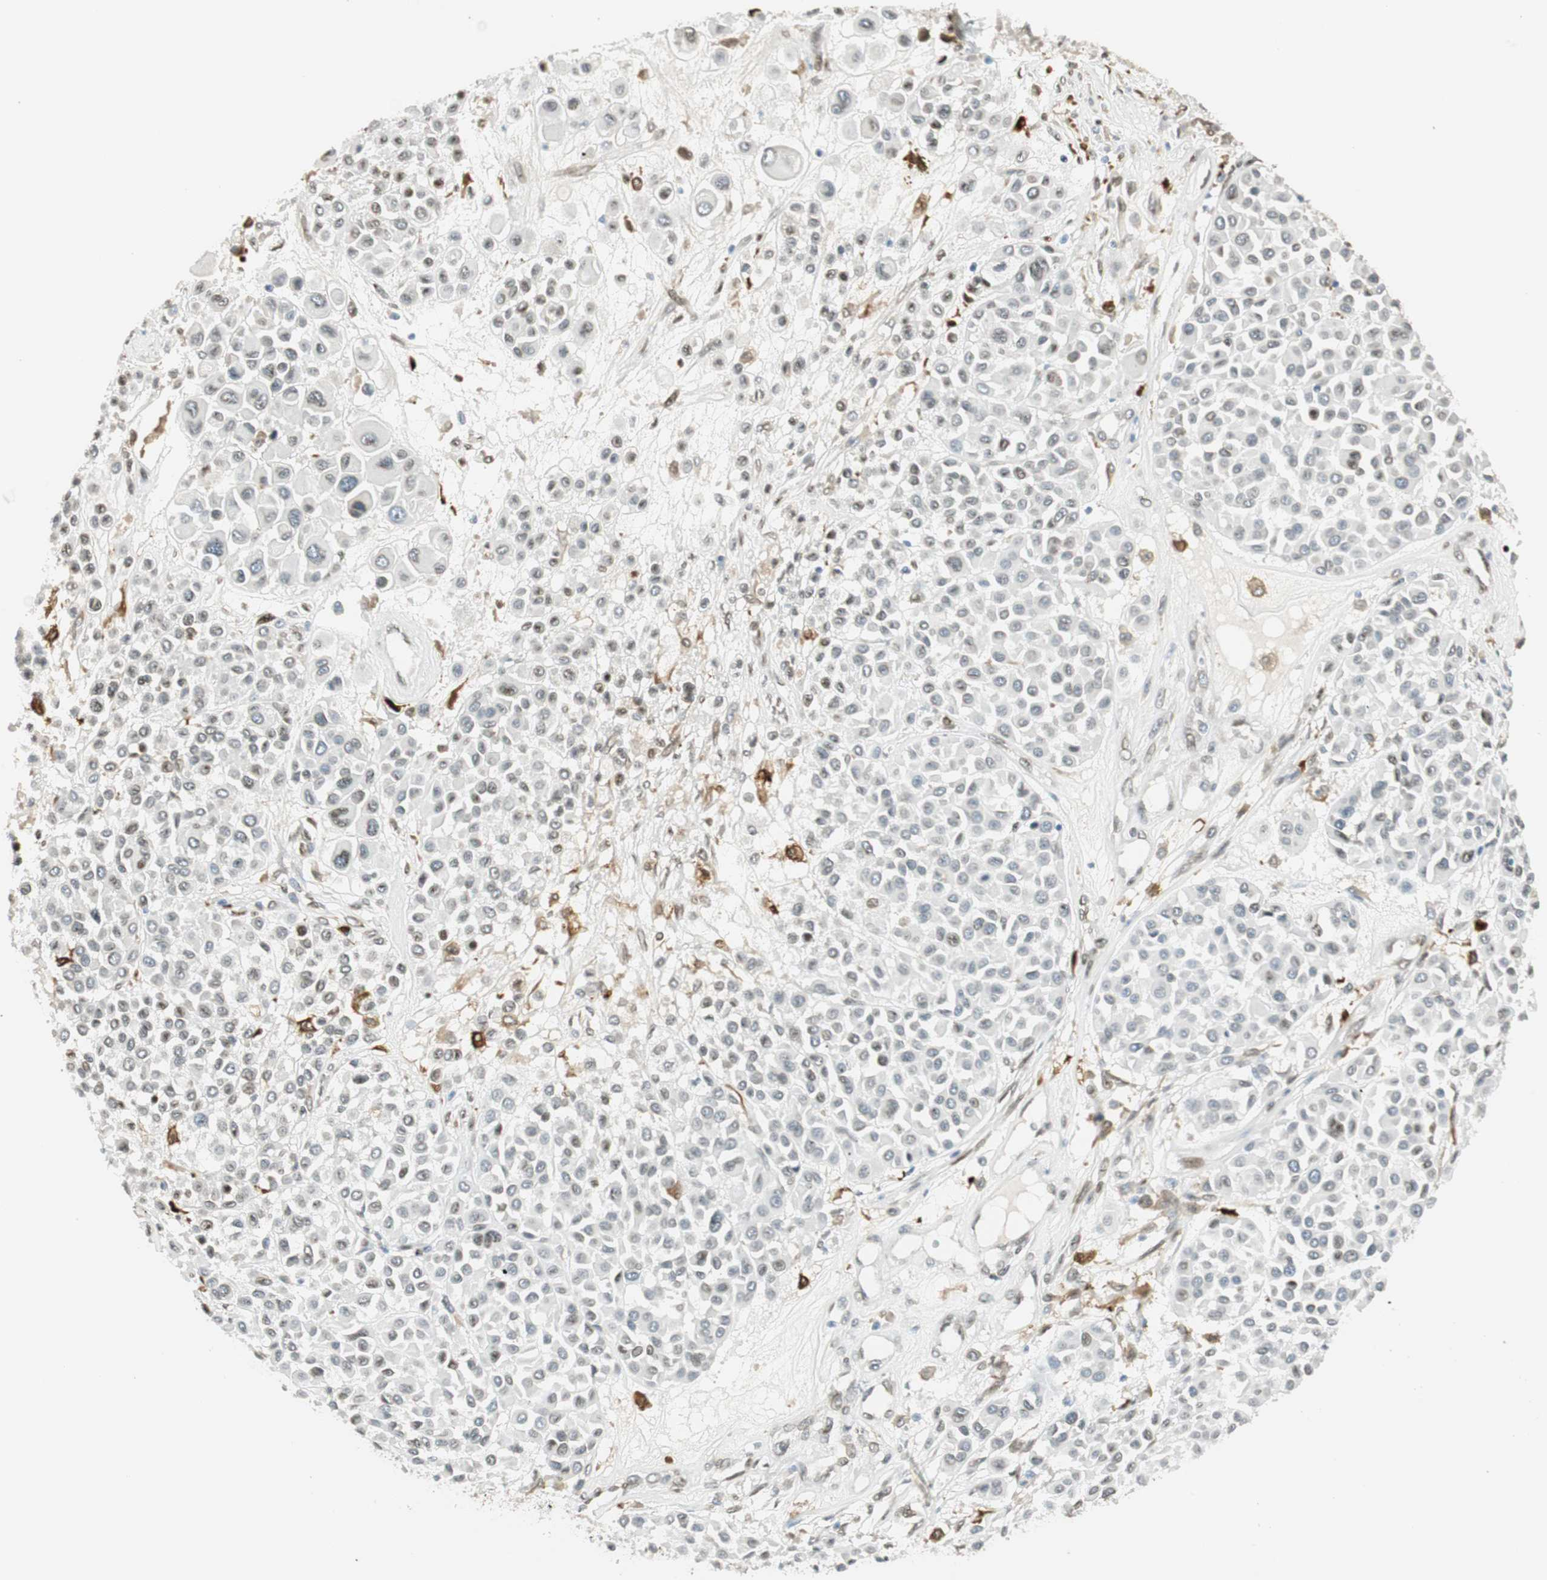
{"staining": {"intensity": "negative", "quantity": "none", "location": "none"}, "tissue": "melanoma", "cell_type": "Tumor cells", "image_type": "cancer", "snomed": [{"axis": "morphology", "description": "Malignant melanoma, Metastatic site"}, {"axis": "topography", "description": "Soft tissue"}], "caption": "Human malignant melanoma (metastatic site) stained for a protein using immunohistochemistry (IHC) displays no staining in tumor cells.", "gene": "TMEM260", "patient": {"sex": "male", "age": 41}}